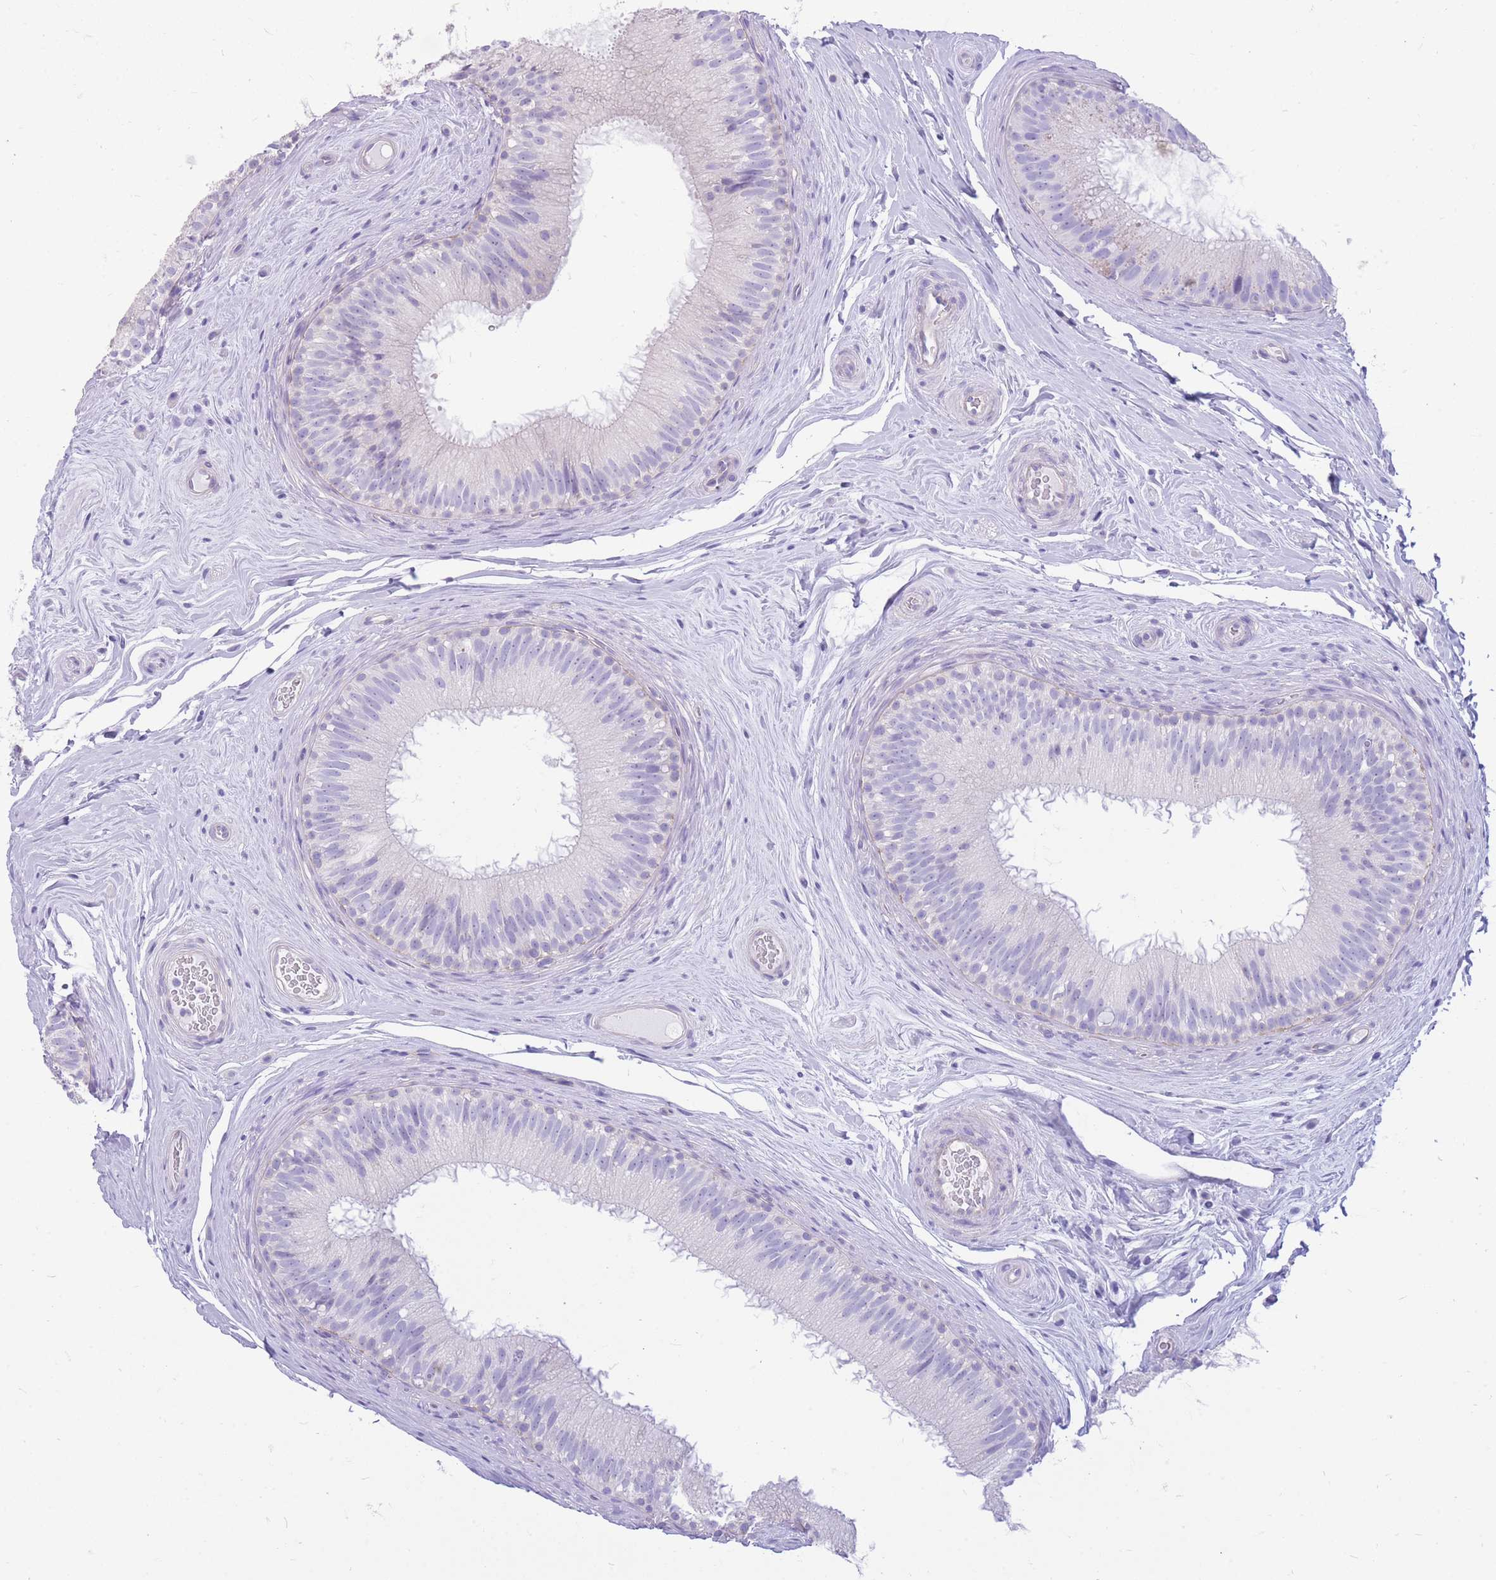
{"staining": {"intensity": "negative", "quantity": "none", "location": "none"}, "tissue": "epididymis", "cell_type": "Glandular cells", "image_type": "normal", "snomed": [{"axis": "morphology", "description": "Normal tissue, NOS"}, {"axis": "topography", "description": "Epididymis"}], "caption": "A high-resolution photomicrograph shows immunohistochemistry staining of normal epididymis, which demonstrates no significant positivity in glandular cells. (Brightfield microscopy of DAB immunohistochemistry (IHC) at high magnification).", "gene": "ZNF311", "patient": {"sex": "male", "age": 34}}